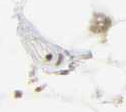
{"staining": {"intensity": "moderate", "quantity": ">75%", "location": "nuclear"}, "tissue": "adipose tissue", "cell_type": "Adipocytes", "image_type": "normal", "snomed": [{"axis": "morphology", "description": "Normal tissue, NOS"}, {"axis": "morphology", "description": "Duct carcinoma"}, {"axis": "topography", "description": "Breast"}, {"axis": "topography", "description": "Adipose tissue"}], "caption": "Protein analysis of unremarkable adipose tissue reveals moderate nuclear expression in about >75% of adipocytes. (IHC, brightfield microscopy, high magnification).", "gene": "WAS", "patient": {"sex": "female", "age": 37}}